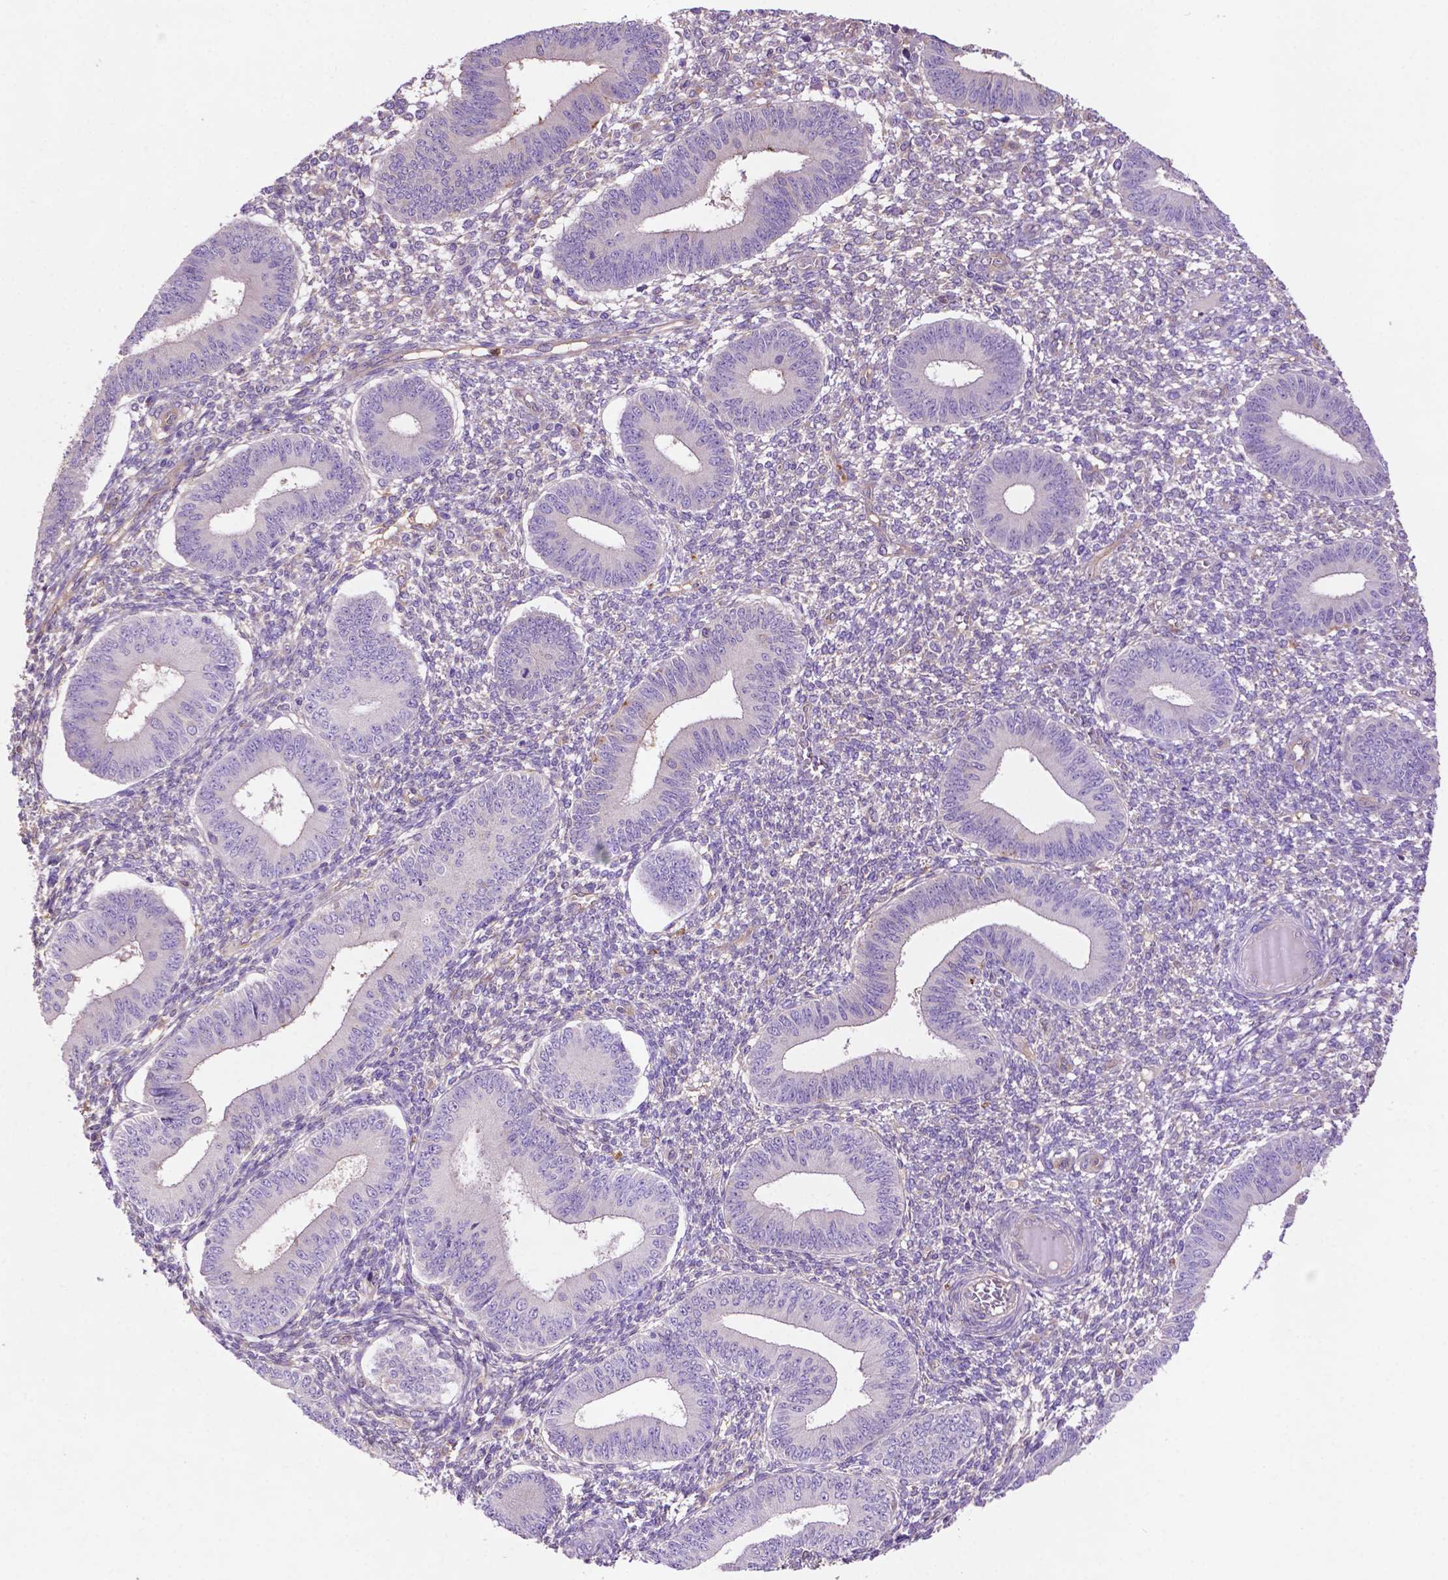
{"staining": {"intensity": "negative", "quantity": "none", "location": "none"}, "tissue": "endometrium", "cell_type": "Cells in endometrial stroma", "image_type": "normal", "snomed": [{"axis": "morphology", "description": "Normal tissue, NOS"}, {"axis": "topography", "description": "Endometrium"}], "caption": "Immunohistochemistry of normal endometrium reveals no expression in cells in endometrial stroma.", "gene": "GDPD5", "patient": {"sex": "female", "age": 42}}